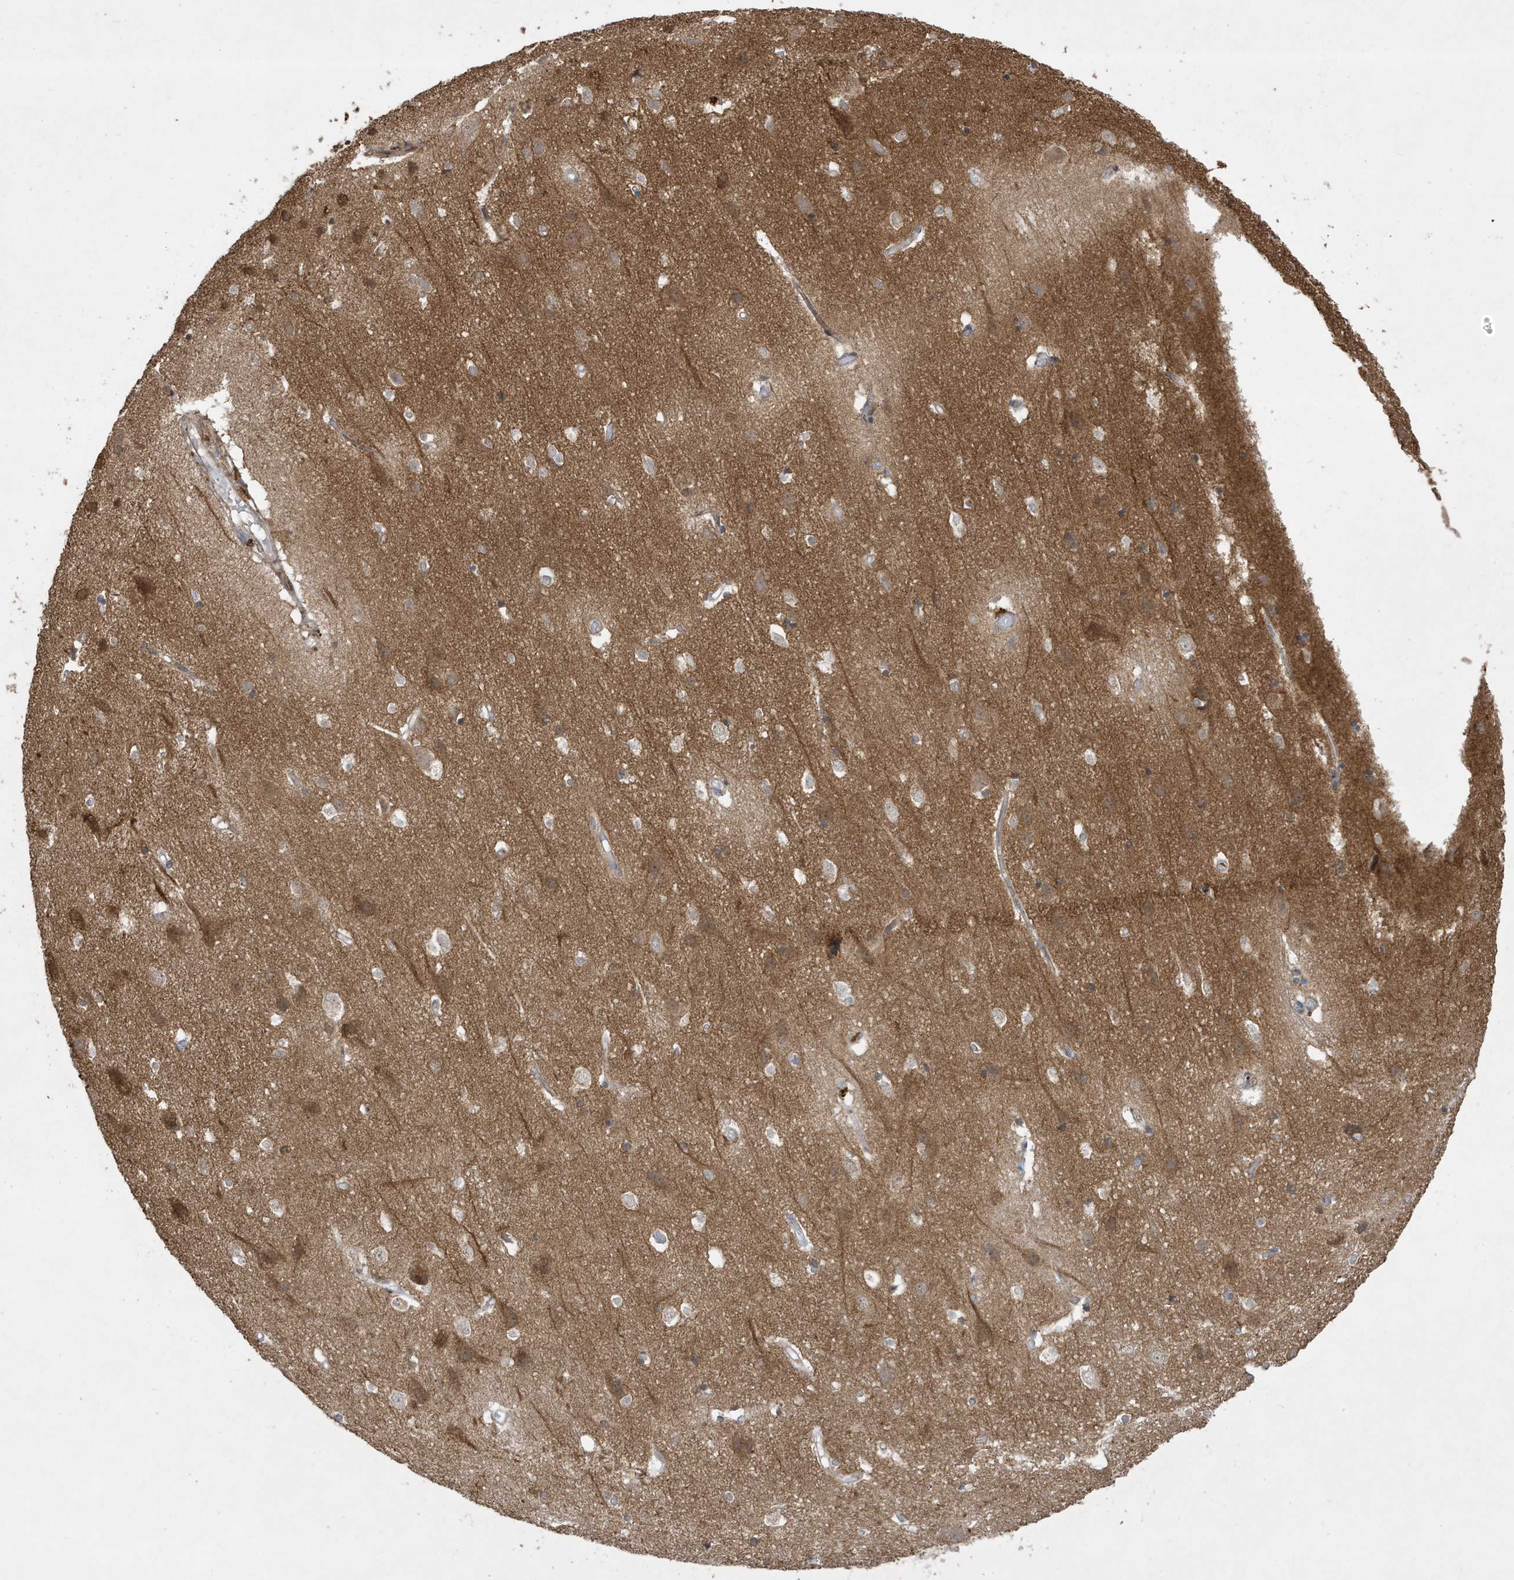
{"staining": {"intensity": "negative", "quantity": "none", "location": "none"}, "tissue": "cerebral cortex", "cell_type": "Endothelial cells", "image_type": "normal", "snomed": [{"axis": "morphology", "description": "Normal tissue, NOS"}, {"axis": "topography", "description": "Cerebral cortex"}], "caption": "This is an immunohistochemistry histopathology image of normal cerebral cortex. There is no expression in endothelial cells.", "gene": "PRRT3", "patient": {"sex": "male", "age": 54}}